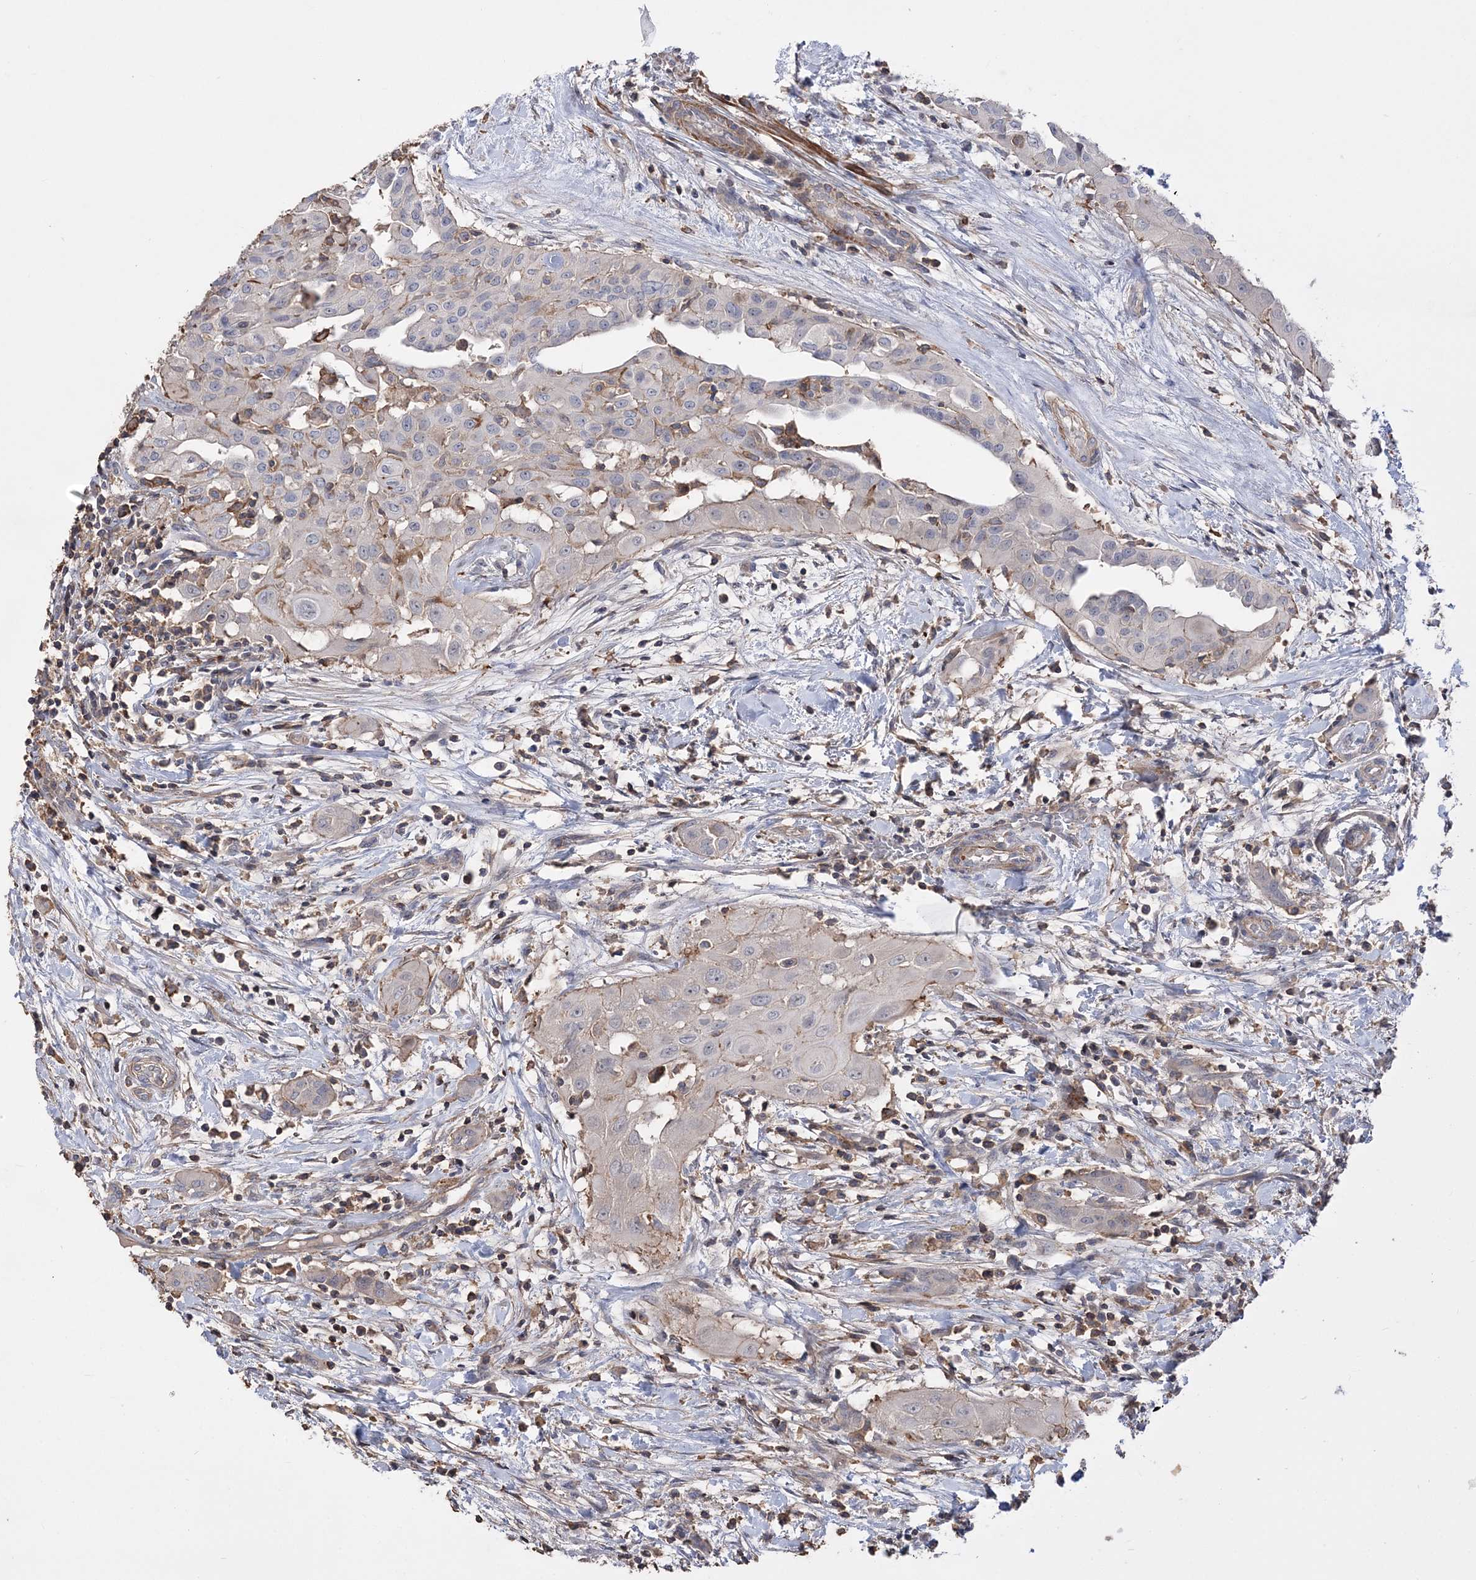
{"staining": {"intensity": "negative", "quantity": "none", "location": "none"}, "tissue": "thyroid cancer", "cell_type": "Tumor cells", "image_type": "cancer", "snomed": [{"axis": "morphology", "description": "Papillary adenocarcinoma, NOS"}, {"axis": "topography", "description": "Thyroid gland"}], "caption": "Tumor cells are negative for protein expression in human papillary adenocarcinoma (thyroid).", "gene": "SLFN14", "patient": {"sex": "female", "age": 59}}